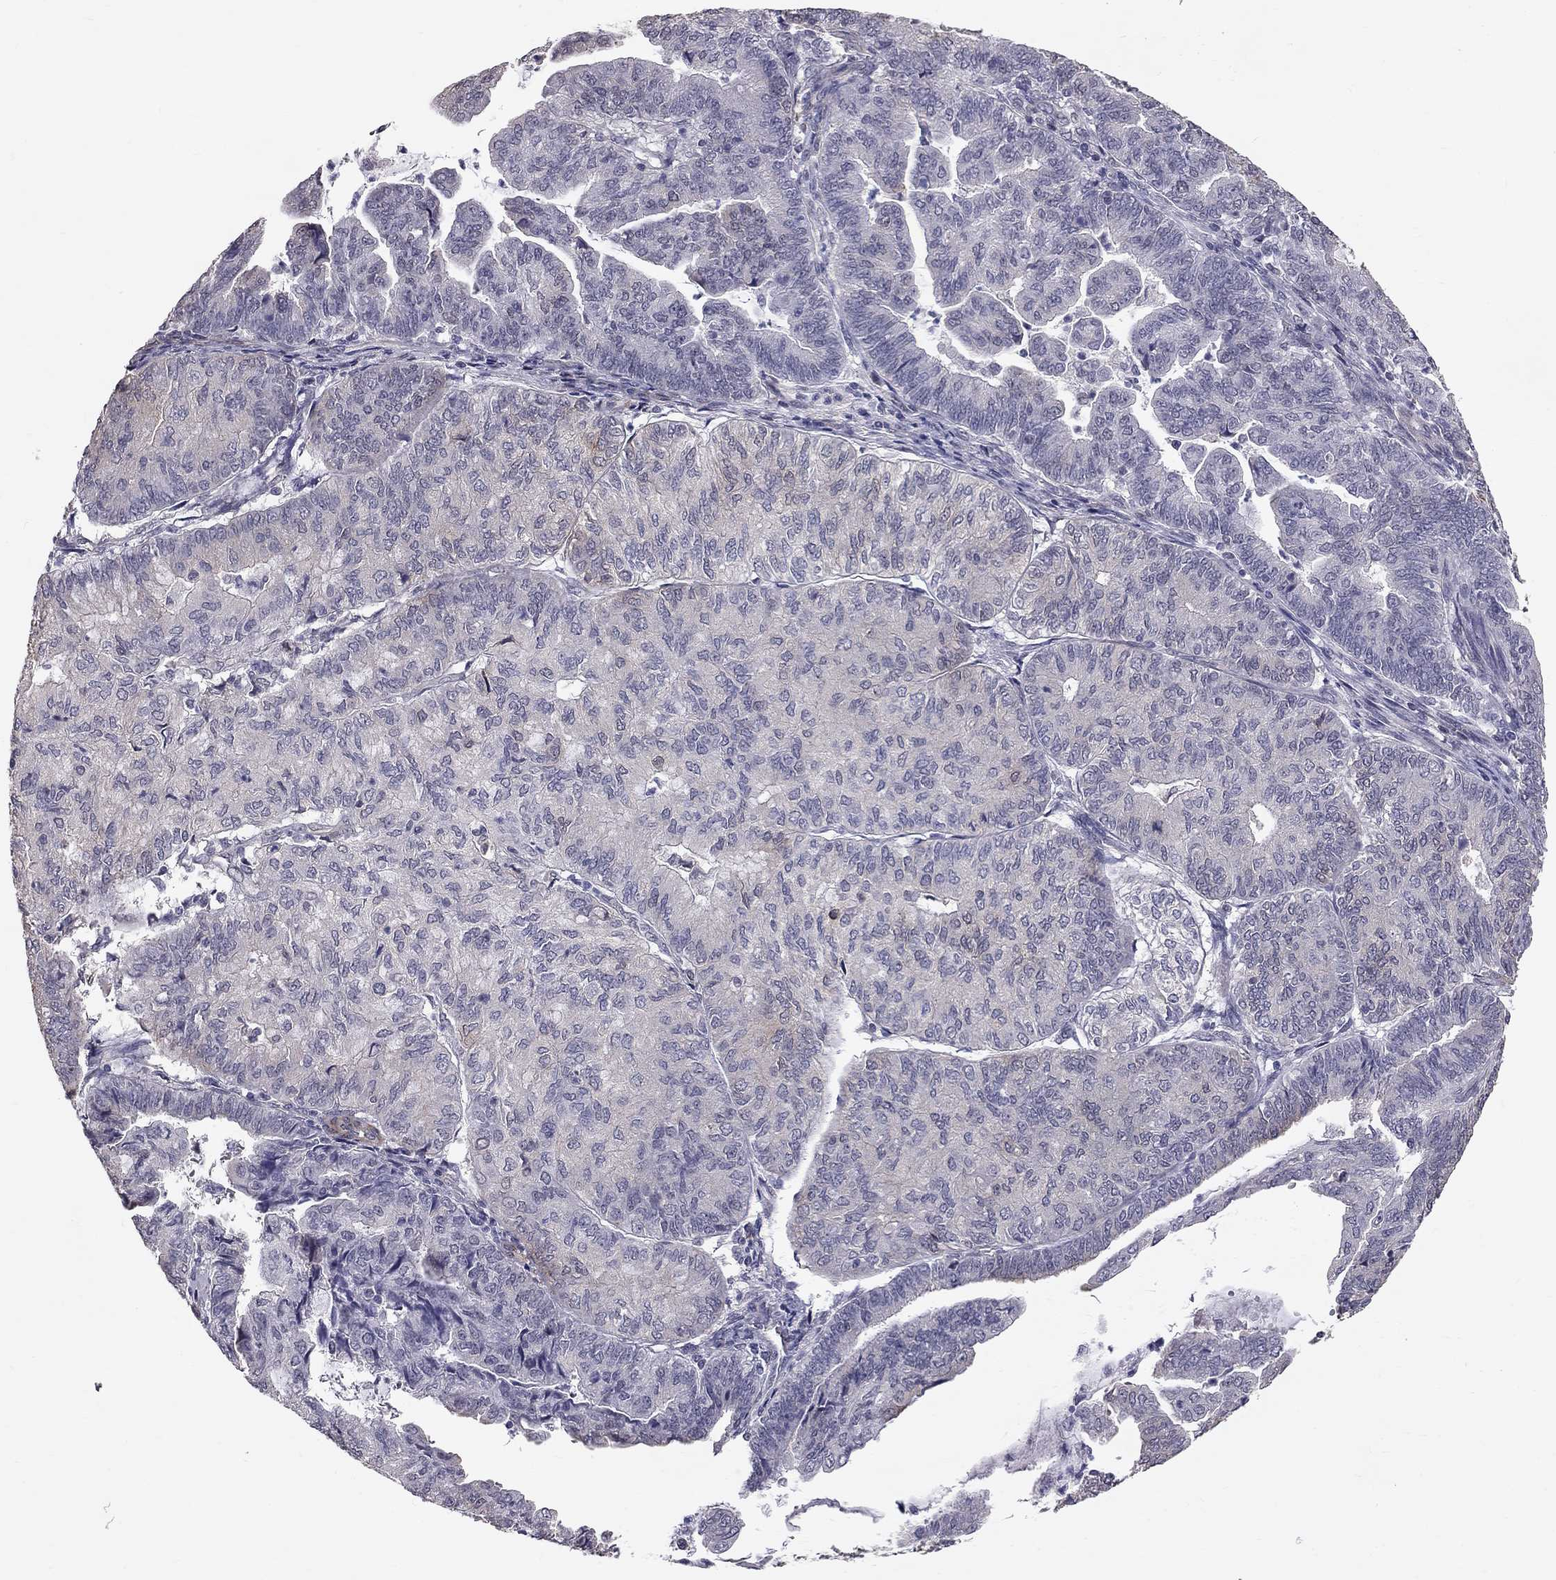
{"staining": {"intensity": "negative", "quantity": "none", "location": "none"}, "tissue": "endometrial cancer", "cell_type": "Tumor cells", "image_type": "cancer", "snomed": [{"axis": "morphology", "description": "Adenocarcinoma, NOS"}, {"axis": "topography", "description": "Endometrium"}], "caption": "High power microscopy histopathology image of an immunohistochemistry (IHC) image of endometrial cancer (adenocarcinoma), revealing no significant staining in tumor cells.", "gene": "GJB4", "patient": {"sex": "female", "age": 82}}